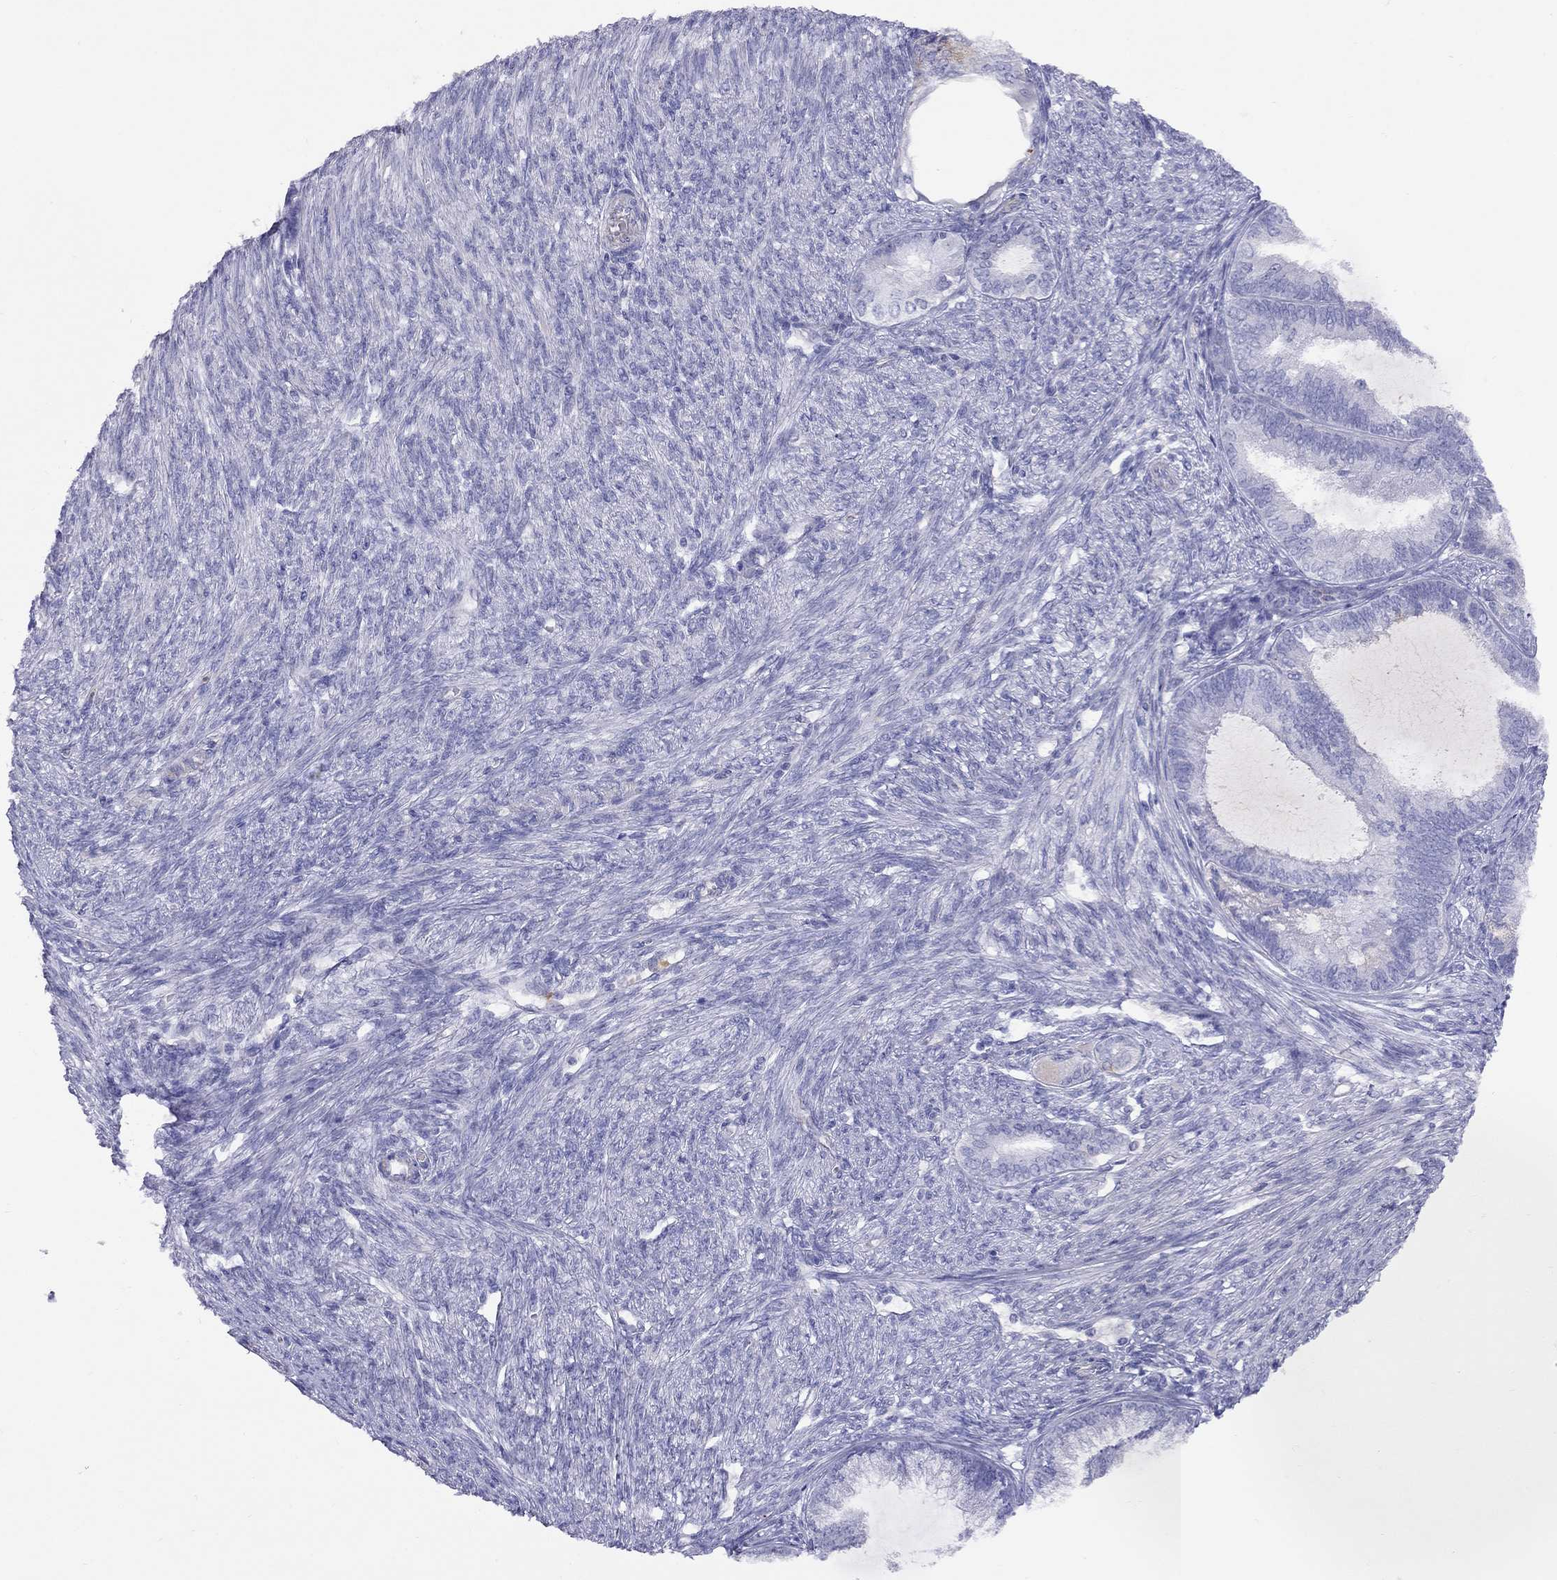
{"staining": {"intensity": "moderate", "quantity": "<25%", "location": "cytoplasmic/membranous"}, "tissue": "endometrial cancer", "cell_type": "Tumor cells", "image_type": "cancer", "snomed": [{"axis": "morphology", "description": "Adenocarcinoma, NOS"}, {"axis": "topography", "description": "Endometrium"}], "caption": "Protein analysis of adenocarcinoma (endometrial) tissue shows moderate cytoplasmic/membranous expression in approximately <25% of tumor cells.", "gene": "SPINT4", "patient": {"sex": "female", "age": 86}}